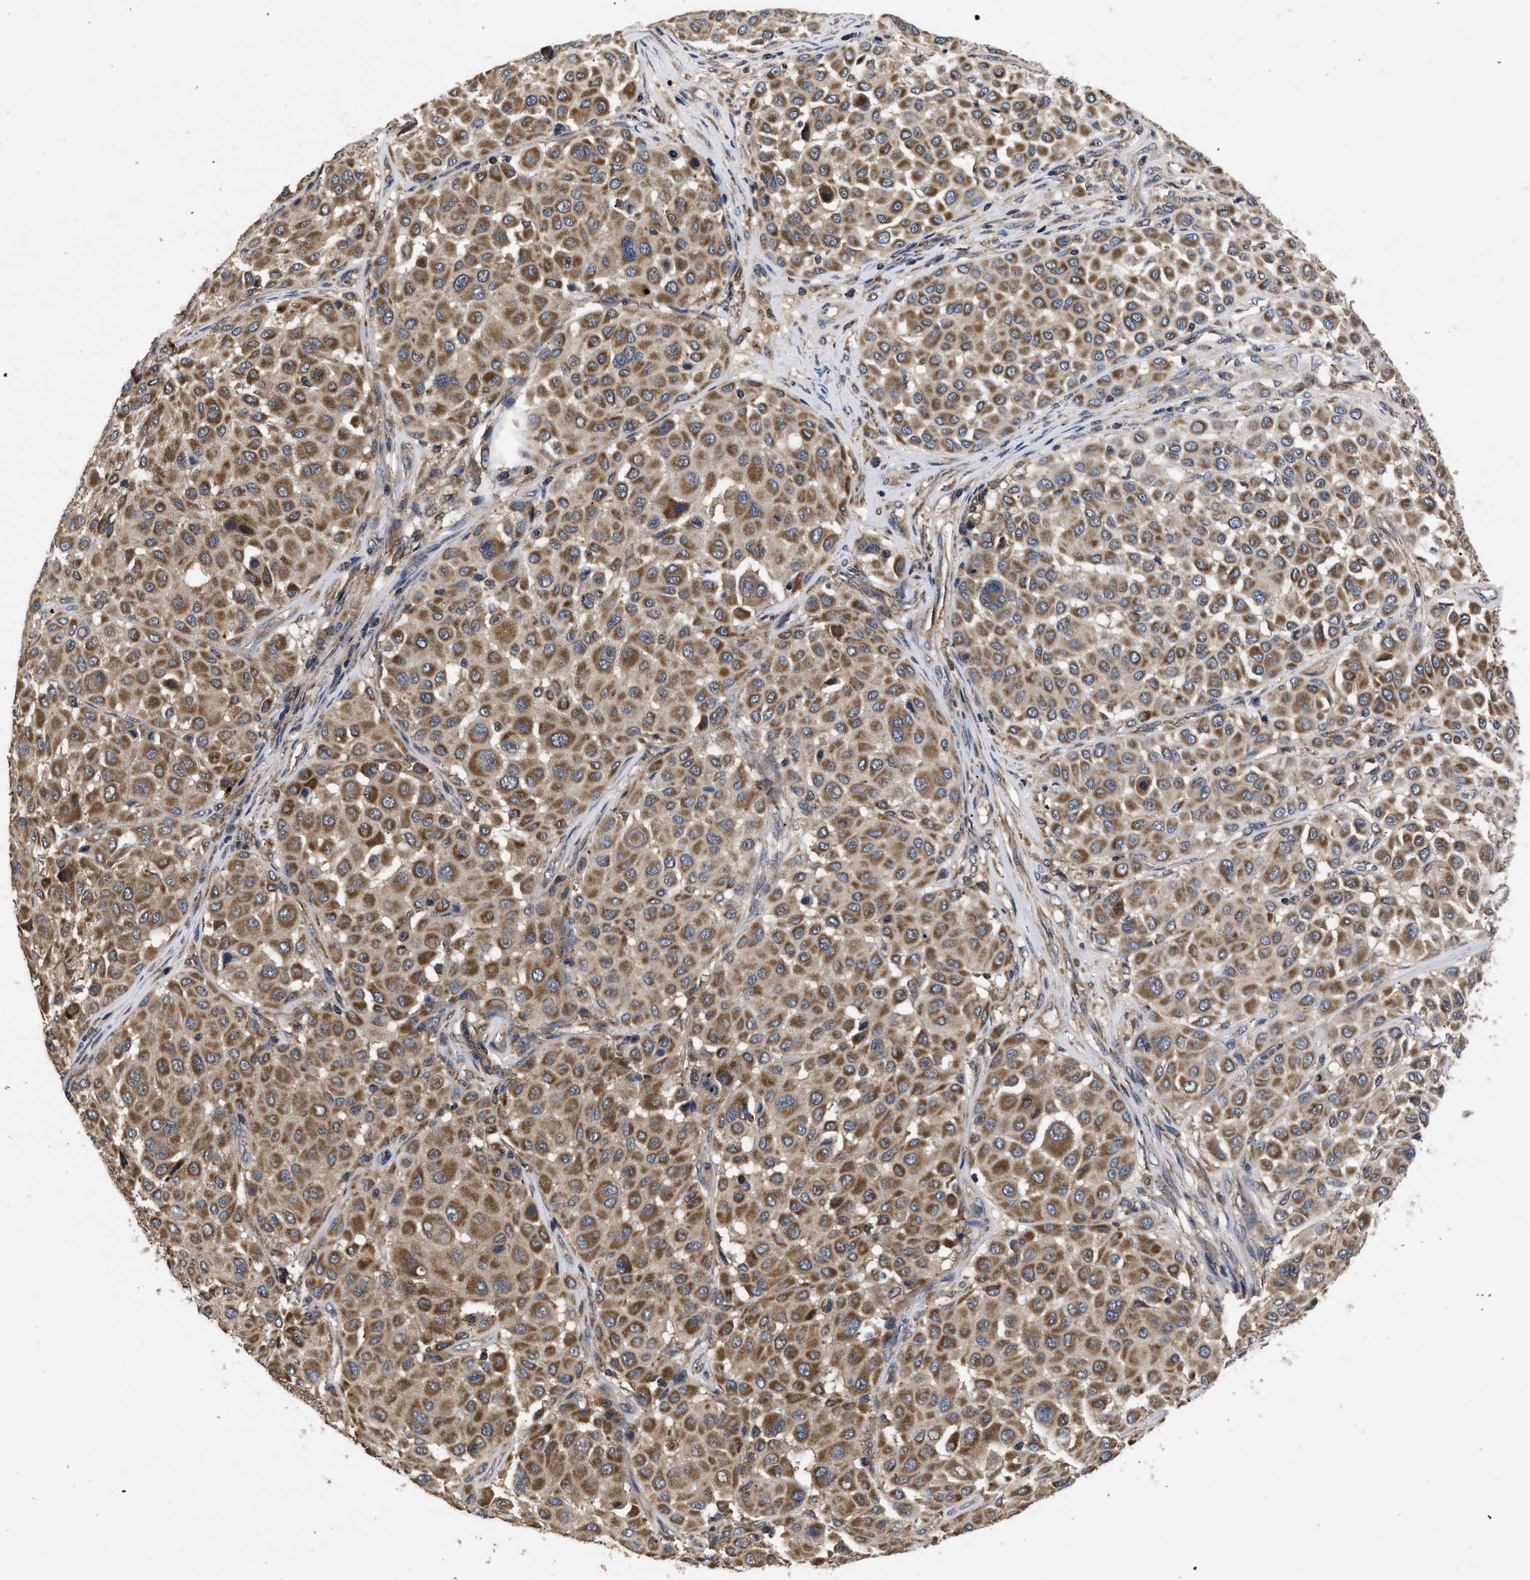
{"staining": {"intensity": "moderate", "quantity": ">75%", "location": "cytoplasmic/membranous"}, "tissue": "melanoma", "cell_type": "Tumor cells", "image_type": "cancer", "snomed": [{"axis": "morphology", "description": "Malignant melanoma, Metastatic site"}, {"axis": "topography", "description": "Soft tissue"}], "caption": "This micrograph reveals IHC staining of human malignant melanoma (metastatic site), with medium moderate cytoplasmic/membranous staining in approximately >75% of tumor cells.", "gene": "LRRC3", "patient": {"sex": "male", "age": 41}}